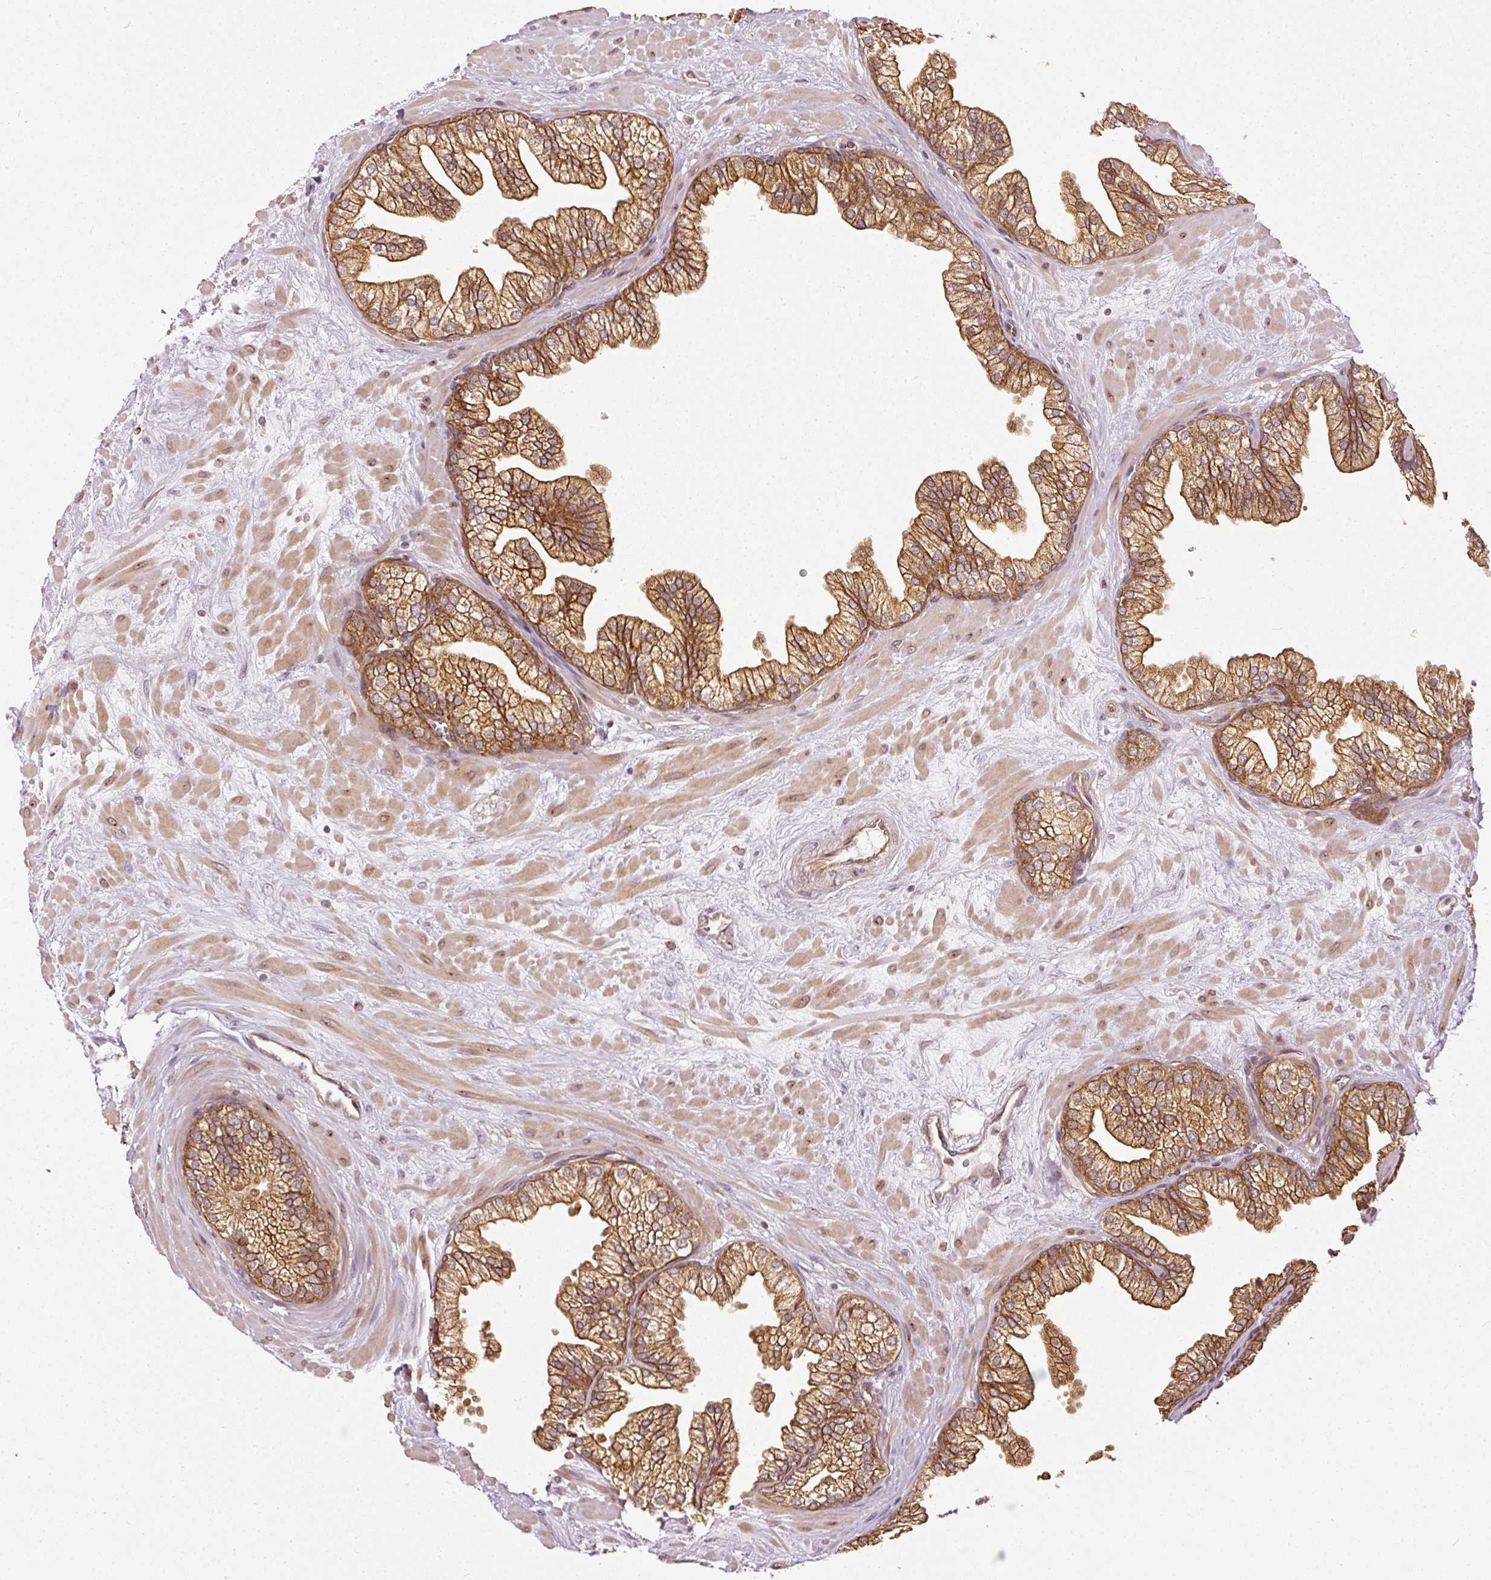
{"staining": {"intensity": "strong", "quantity": ">75%", "location": "cytoplasmic/membranous"}, "tissue": "prostate", "cell_type": "Glandular cells", "image_type": "normal", "snomed": [{"axis": "morphology", "description": "Normal tissue, NOS"}, {"axis": "topography", "description": "Prostate"}, {"axis": "topography", "description": "Peripheral nerve tissue"}], "caption": "The photomicrograph exhibits staining of normal prostate, revealing strong cytoplasmic/membranous protein staining (brown color) within glandular cells. The staining was performed using DAB to visualize the protein expression in brown, while the nuclei were stained in blue with hematoxylin (Magnification: 20x).", "gene": "MIF4GD", "patient": {"sex": "male", "age": 61}}